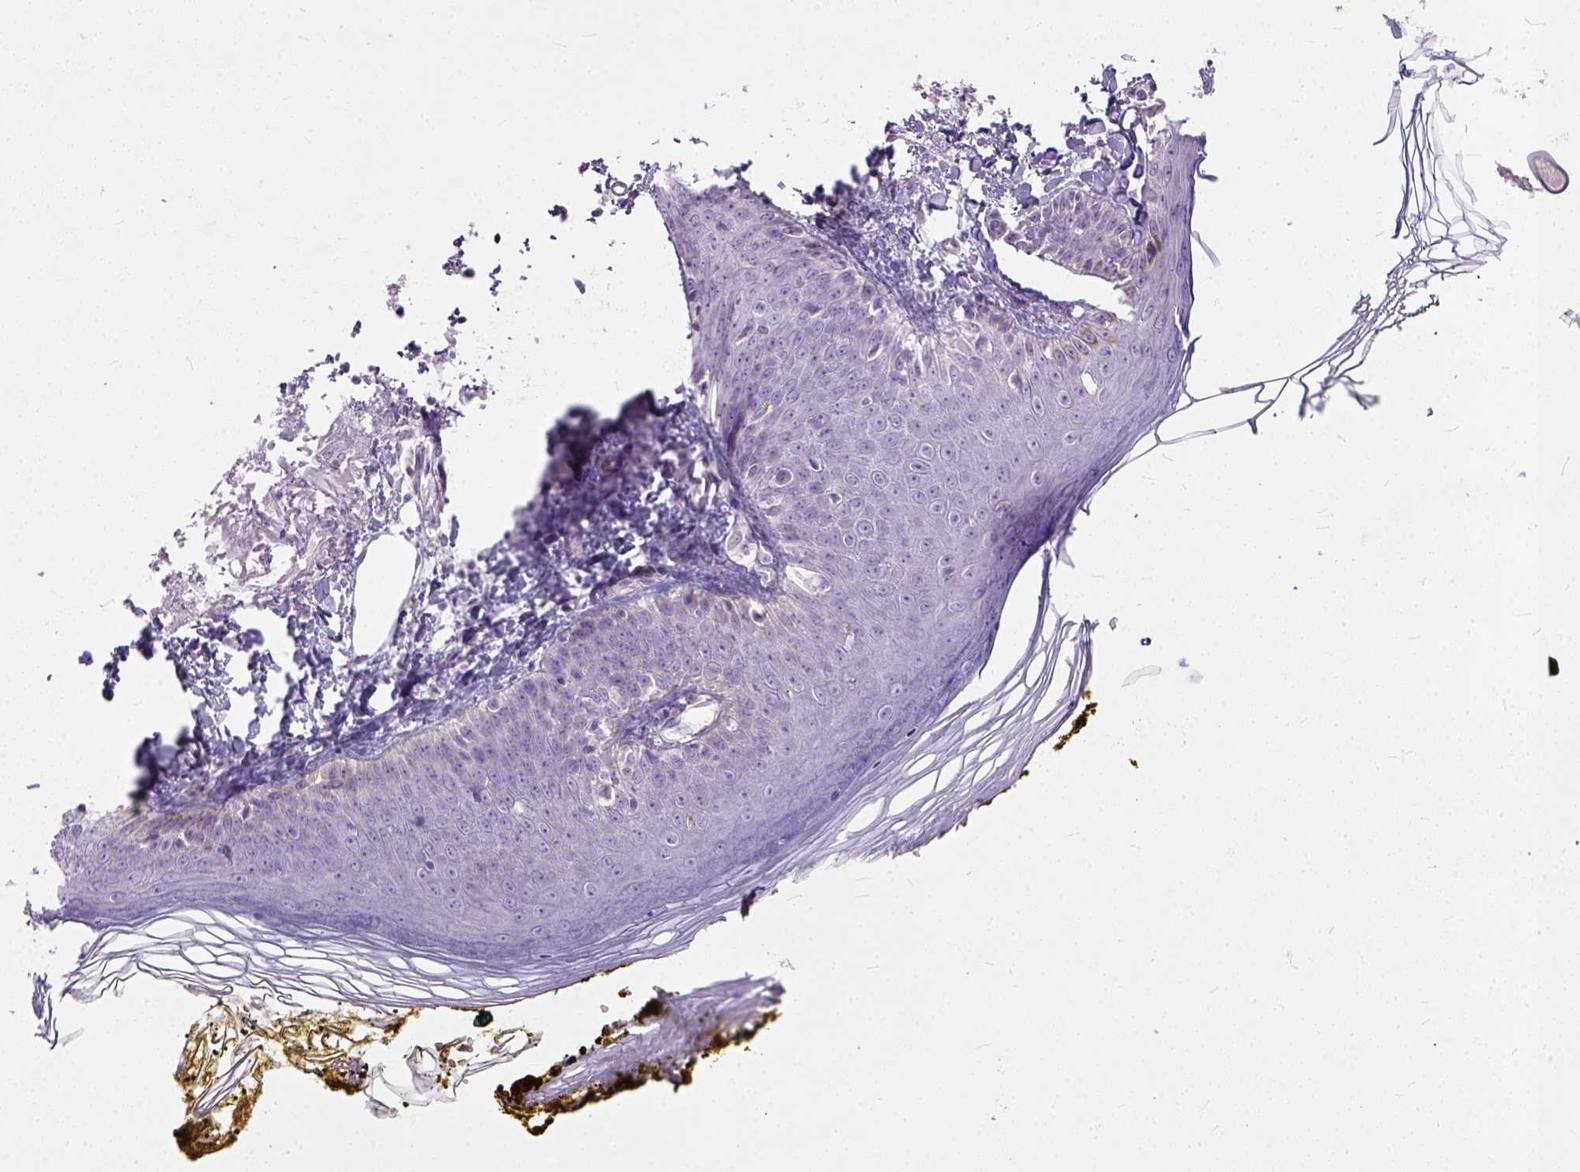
{"staining": {"intensity": "negative", "quantity": "none", "location": "none"}, "tissue": "skin", "cell_type": "Fibroblasts", "image_type": "normal", "snomed": [{"axis": "morphology", "description": "Normal tissue, NOS"}, {"axis": "topography", "description": "Skin"}], "caption": "Human skin stained for a protein using immunohistochemistry (IHC) displays no staining in fibroblasts.", "gene": "ADGRF1", "patient": {"sex": "male", "age": 76}}